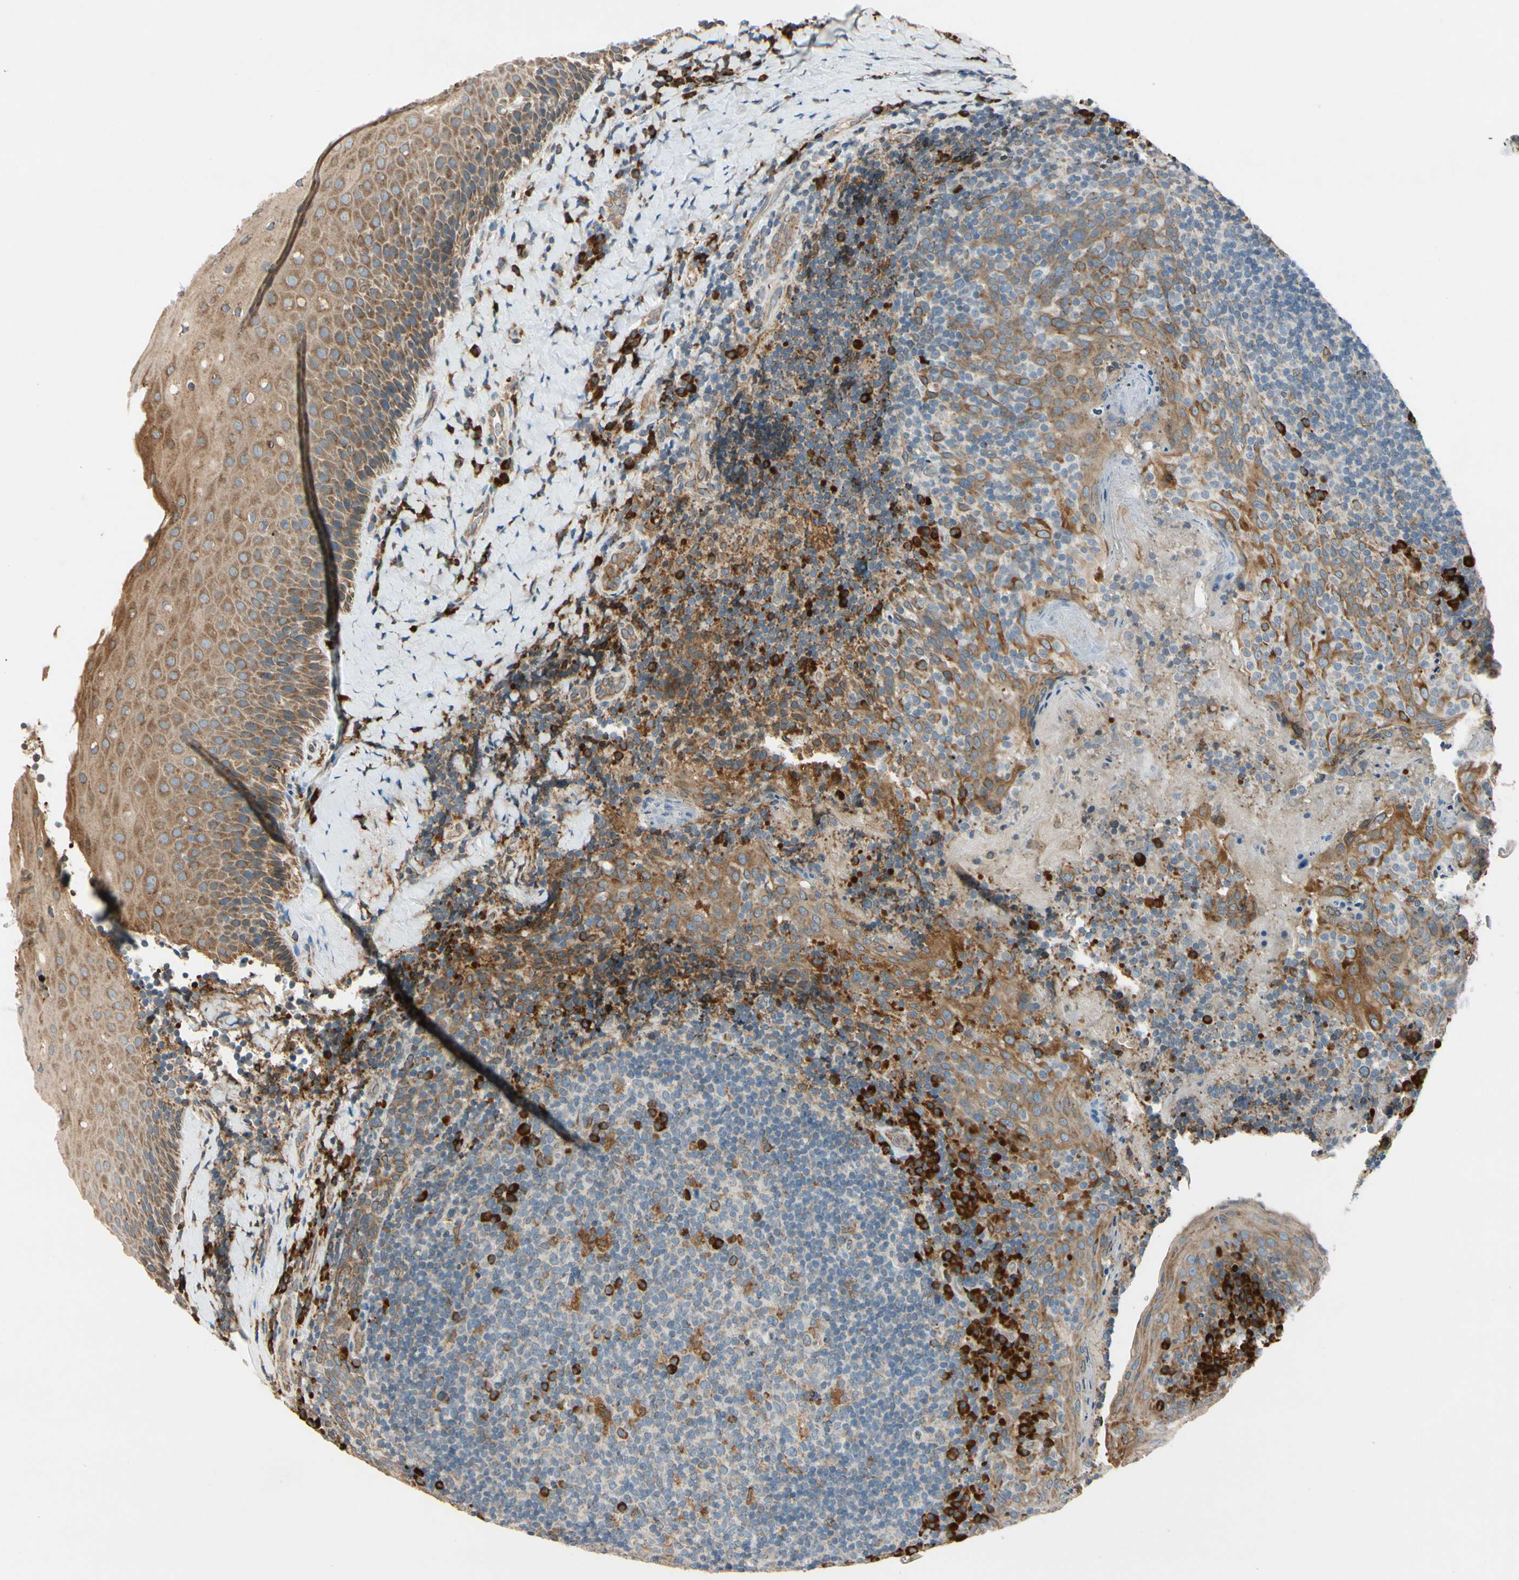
{"staining": {"intensity": "strong", "quantity": "<25%", "location": "cytoplasmic/membranous"}, "tissue": "tonsil", "cell_type": "Germinal center cells", "image_type": "normal", "snomed": [{"axis": "morphology", "description": "Normal tissue, NOS"}, {"axis": "topography", "description": "Tonsil"}], "caption": "IHC of normal tonsil shows medium levels of strong cytoplasmic/membranous staining in approximately <25% of germinal center cells.", "gene": "RPN2", "patient": {"sex": "male", "age": 17}}